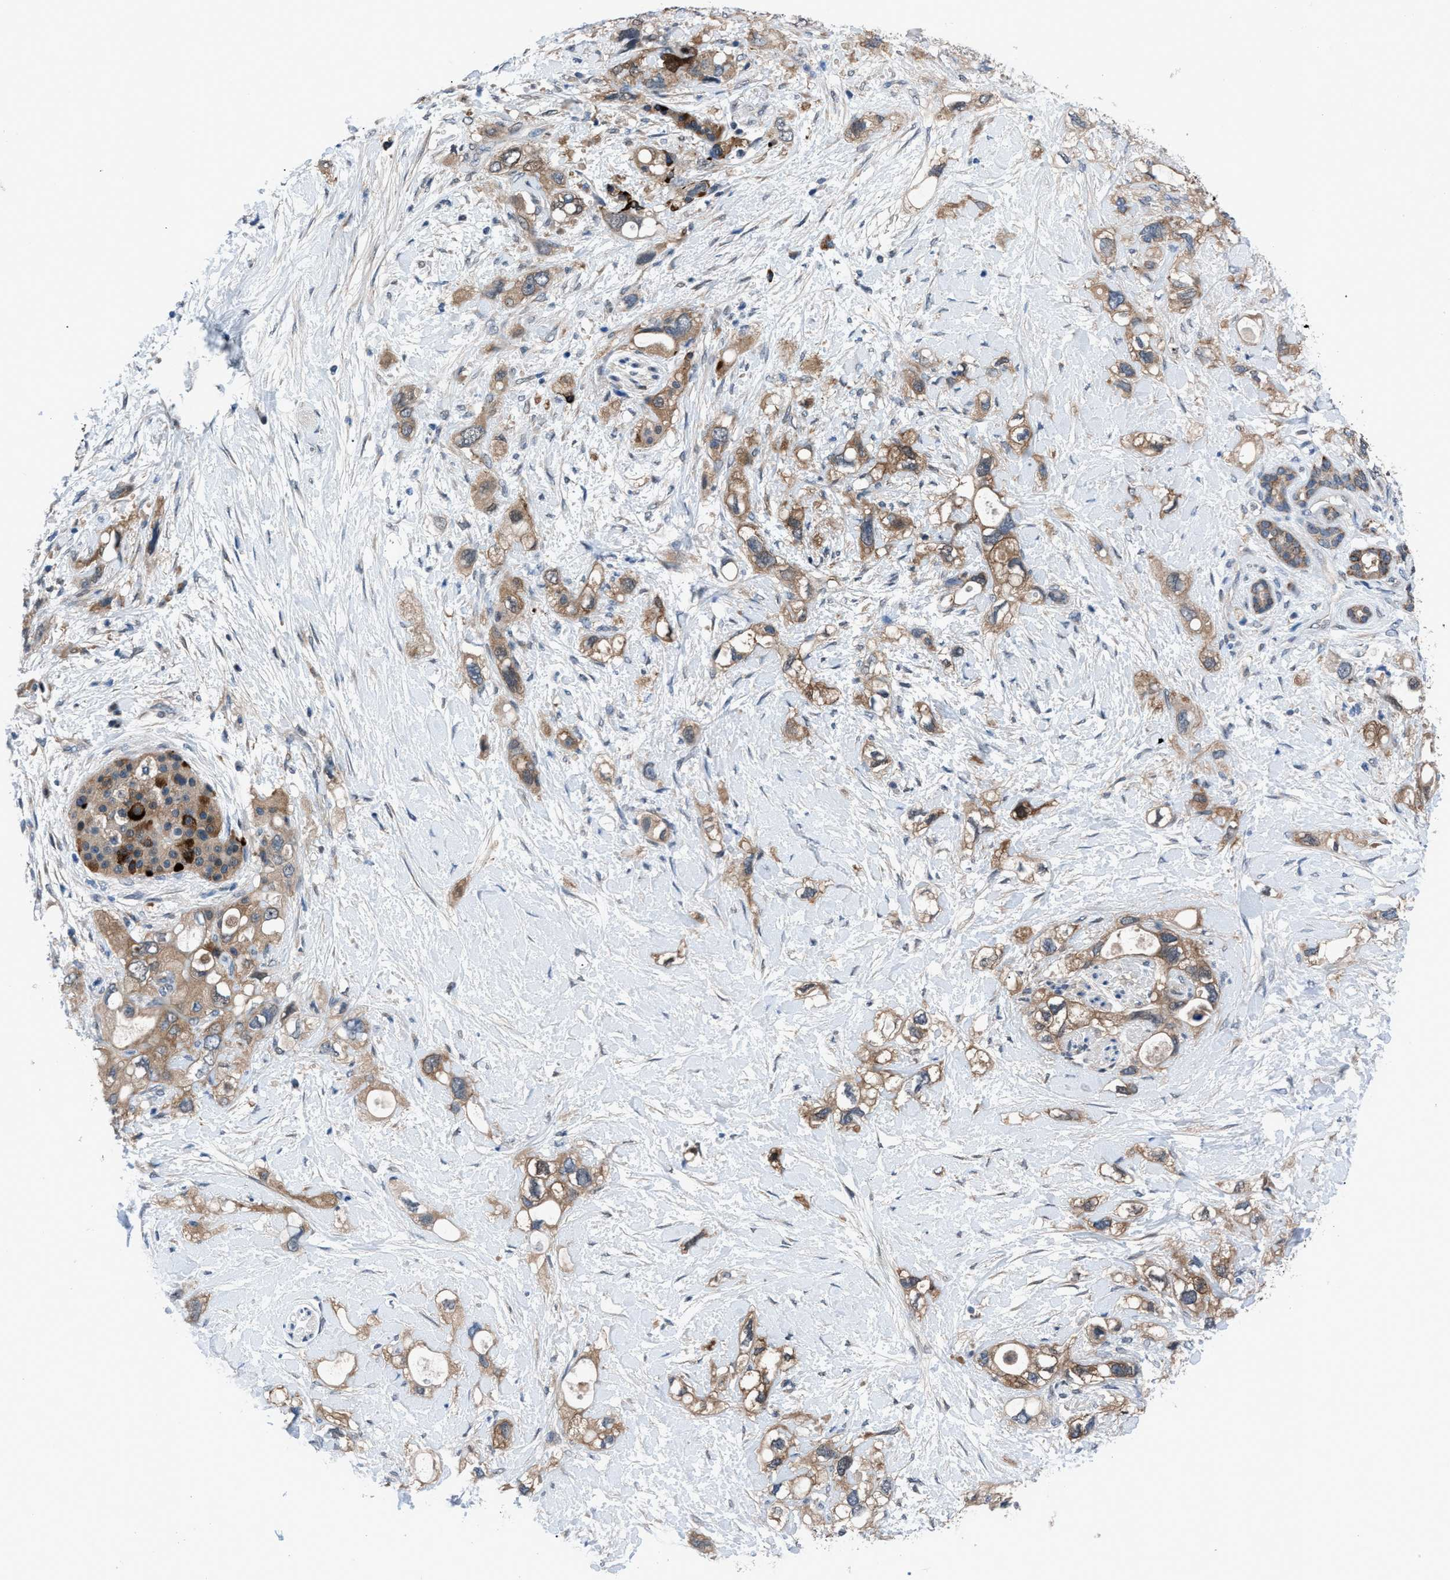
{"staining": {"intensity": "moderate", "quantity": ">75%", "location": "cytoplasmic/membranous"}, "tissue": "pancreatic cancer", "cell_type": "Tumor cells", "image_type": "cancer", "snomed": [{"axis": "morphology", "description": "Adenocarcinoma, NOS"}, {"axis": "topography", "description": "Pancreas"}], "caption": "An image of human adenocarcinoma (pancreatic) stained for a protein displays moderate cytoplasmic/membranous brown staining in tumor cells.", "gene": "TMEM45B", "patient": {"sex": "female", "age": 56}}